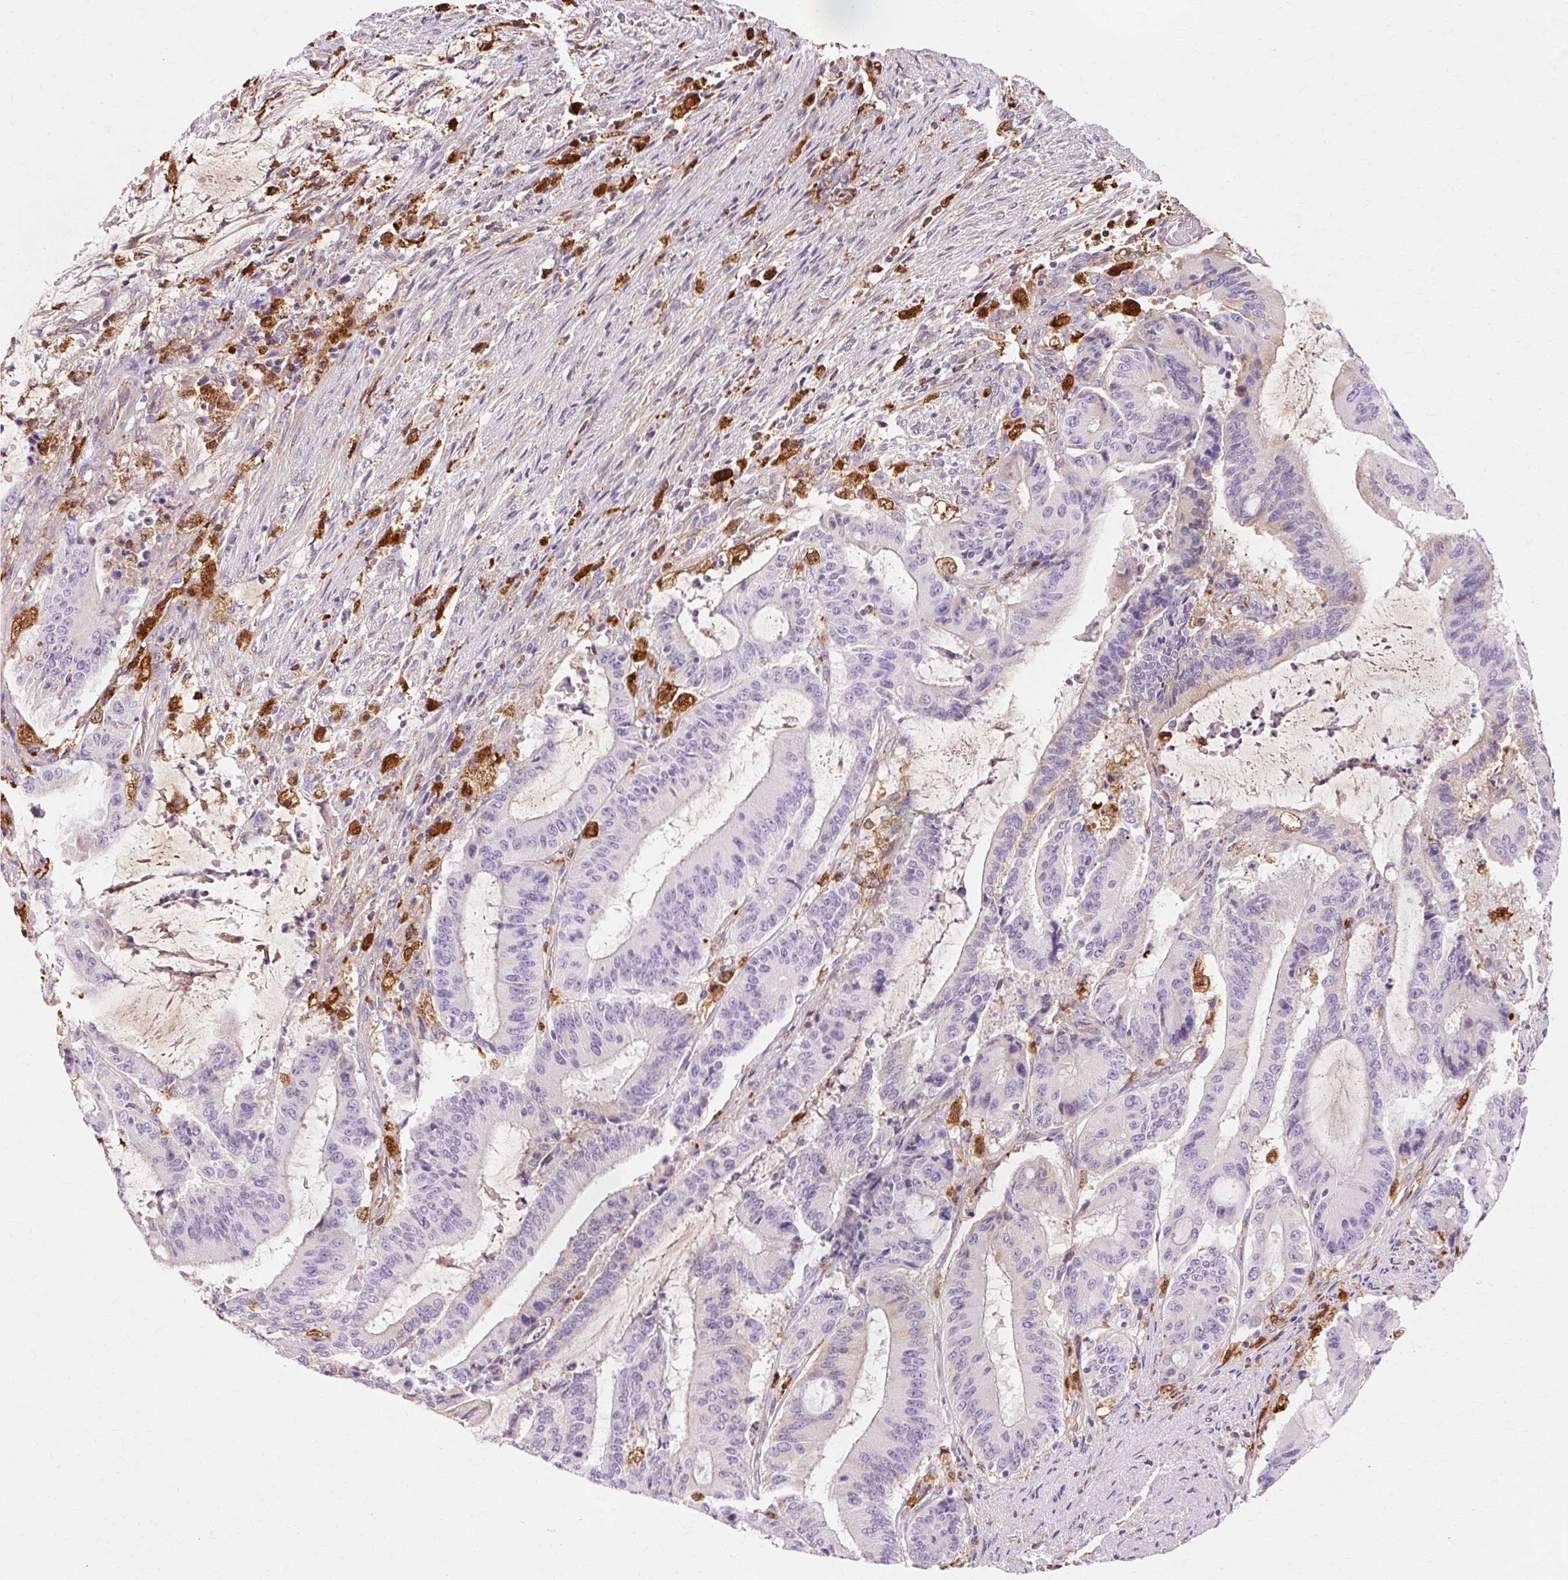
{"staining": {"intensity": "weak", "quantity": "<25%", "location": "cytoplasmic/membranous"}, "tissue": "liver cancer", "cell_type": "Tumor cells", "image_type": "cancer", "snomed": [{"axis": "morphology", "description": "Normal tissue, NOS"}, {"axis": "morphology", "description": "Cholangiocarcinoma"}, {"axis": "topography", "description": "Liver"}, {"axis": "topography", "description": "Peripheral nerve tissue"}], "caption": "Immunohistochemistry image of neoplastic tissue: human liver cancer stained with DAB exhibits no significant protein staining in tumor cells. Brightfield microscopy of immunohistochemistry stained with DAB (3,3'-diaminobenzidine) (brown) and hematoxylin (blue), captured at high magnification.", "gene": "GPX1", "patient": {"sex": "female", "age": 73}}